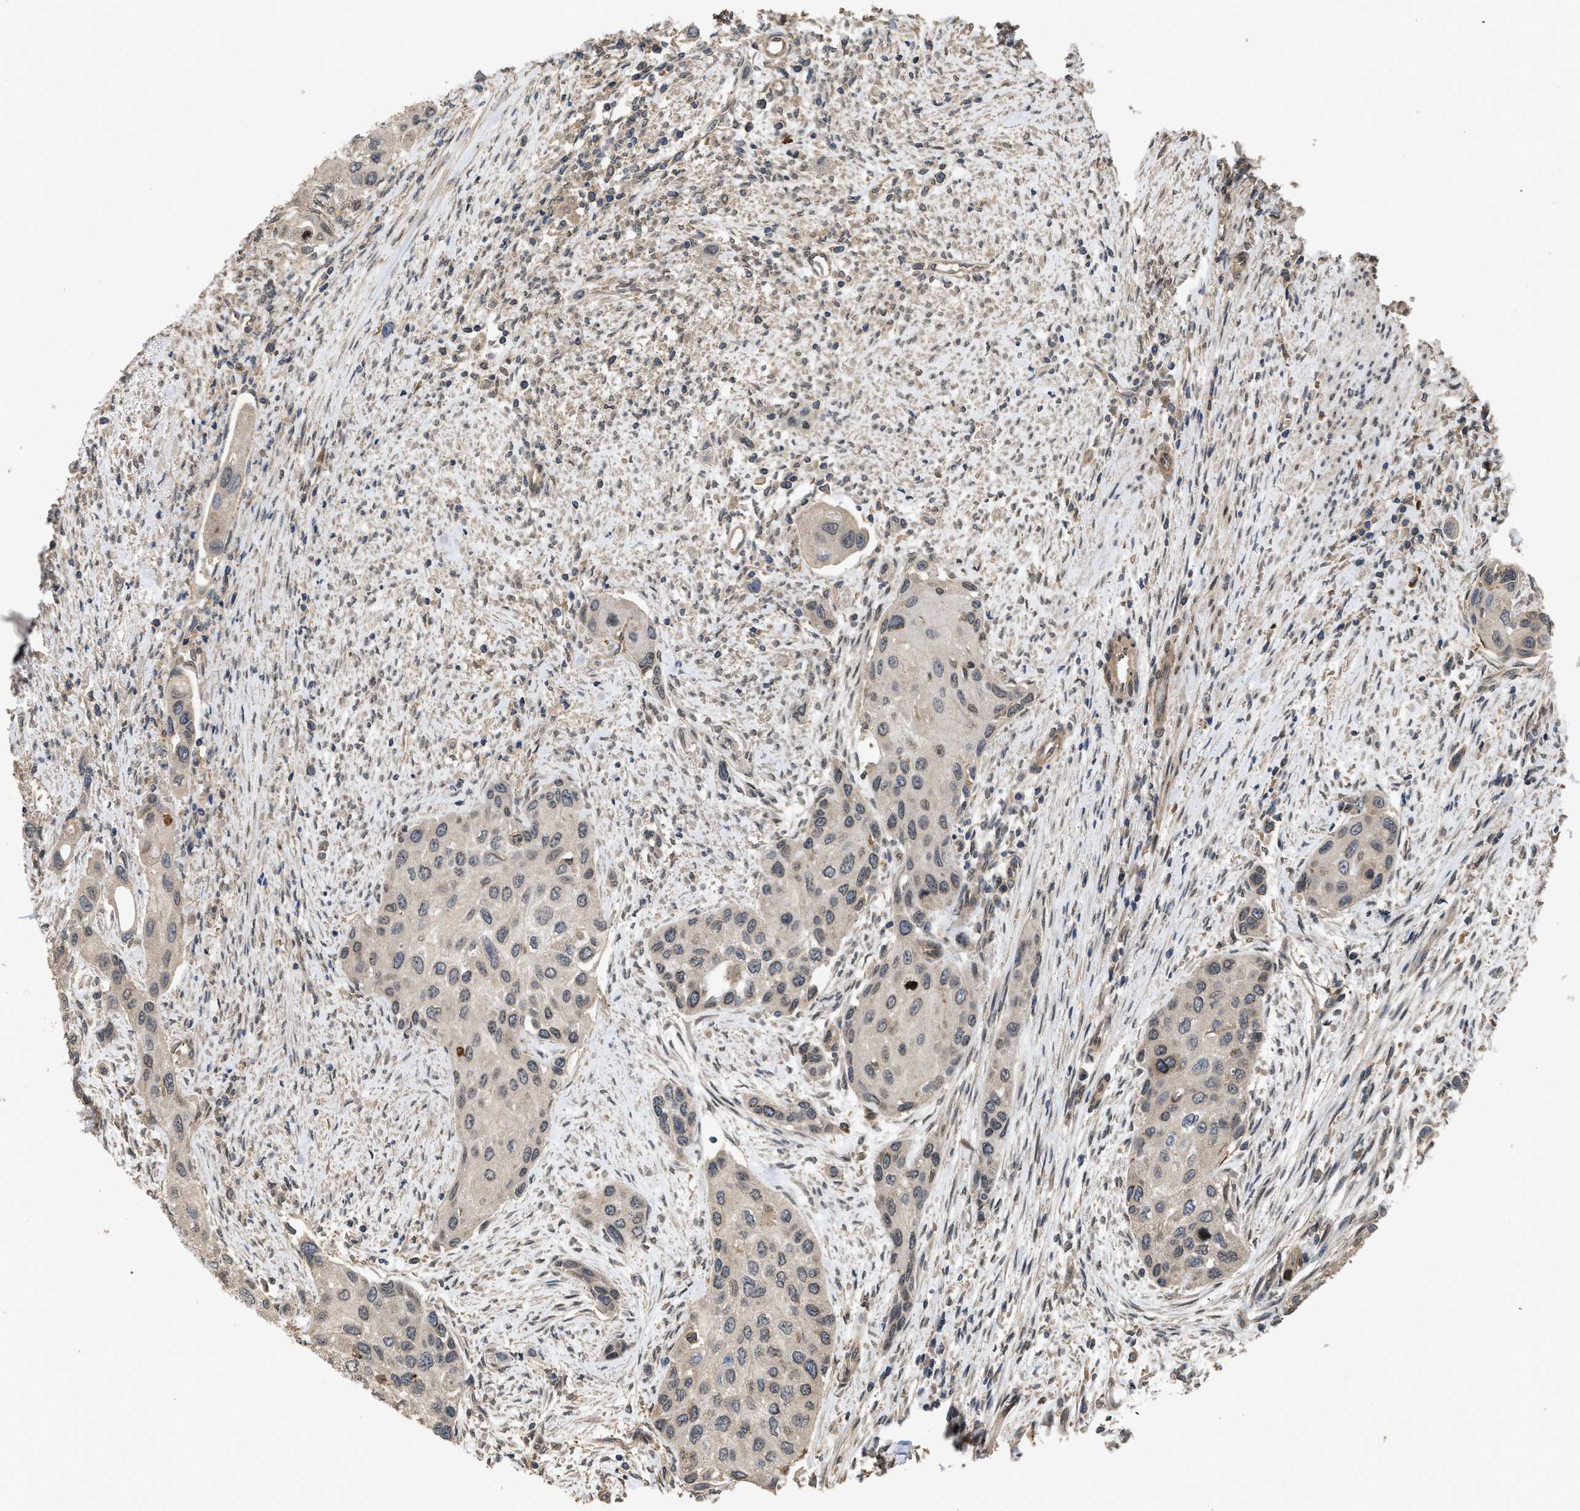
{"staining": {"intensity": "negative", "quantity": "none", "location": "none"}, "tissue": "urothelial cancer", "cell_type": "Tumor cells", "image_type": "cancer", "snomed": [{"axis": "morphology", "description": "Urothelial carcinoma, High grade"}, {"axis": "topography", "description": "Urinary bladder"}], "caption": "The photomicrograph shows no significant positivity in tumor cells of high-grade urothelial carcinoma.", "gene": "UTRN", "patient": {"sex": "female", "age": 56}}